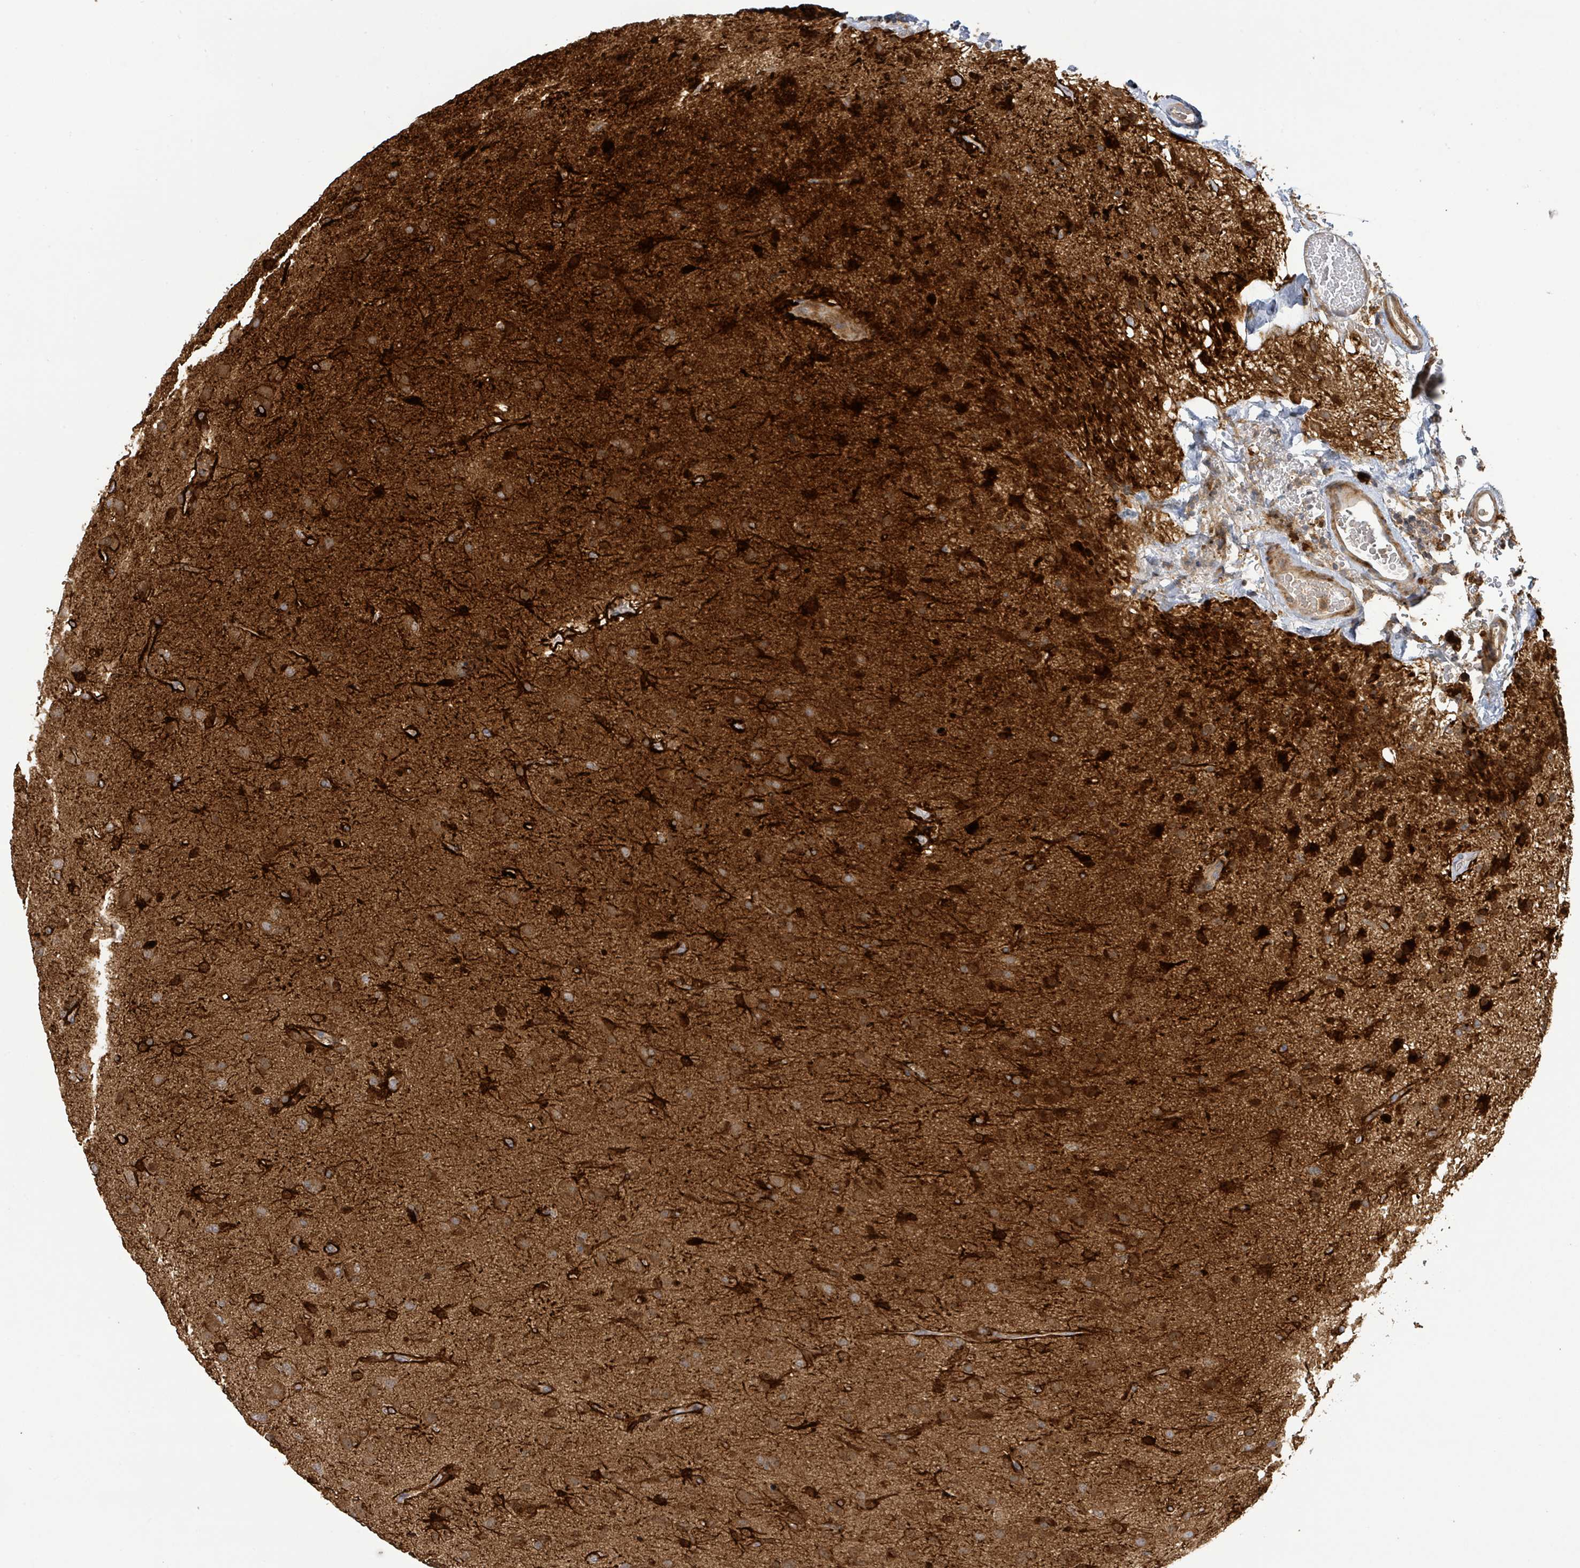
{"staining": {"intensity": "strong", "quantity": ">75%", "location": "cytoplasmic/membranous"}, "tissue": "glioma", "cell_type": "Tumor cells", "image_type": "cancer", "snomed": [{"axis": "morphology", "description": "Glioma, malignant, Low grade"}, {"axis": "topography", "description": "Brain"}], "caption": "Glioma was stained to show a protein in brown. There is high levels of strong cytoplasmic/membranous staining in about >75% of tumor cells. Nuclei are stained in blue.", "gene": "STARD4", "patient": {"sex": "male", "age": 65}}